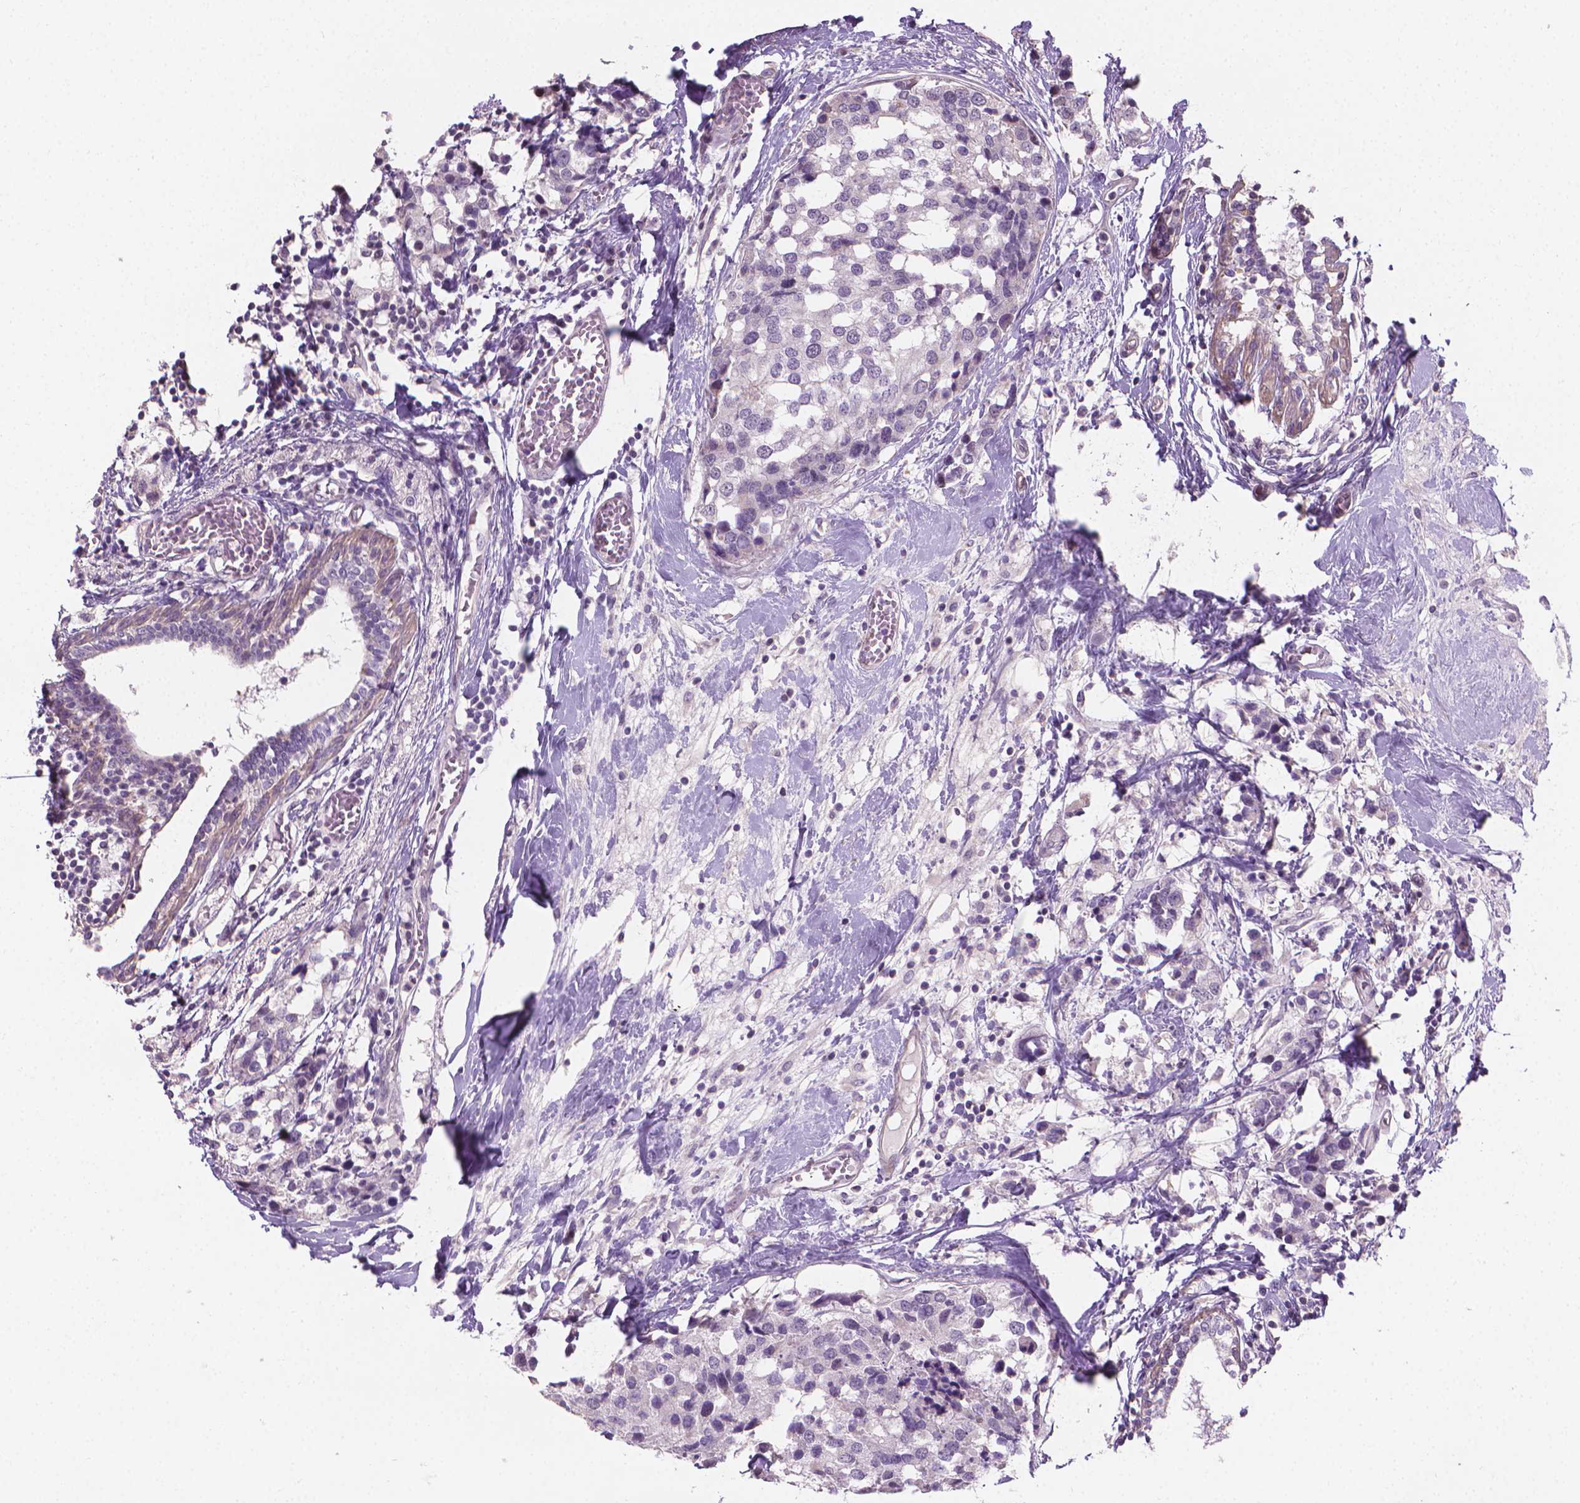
{"staining": {"intensity": "negative", "quantity": "none", "location": "none"}, "tissue": "breast cancer", "cell_type": "Tumor cells", "image_type": "cancer", "snomed": [{"axis": "morphology", "description": "Lobular carcinoma"}, {"axis": "topography", "description": "Breast"}], "caption": "The immunohistochemistry (IHC) photomicrograph has no significant staining in tumor cells of breast cancer tissue. (DAB (3,3'-diaminobenzidine) immunohistochemistry visualized using brightfield microscopy, high magnification).", "gene": "GSDMA", "patient": {"sex": "female", "age": 59}}